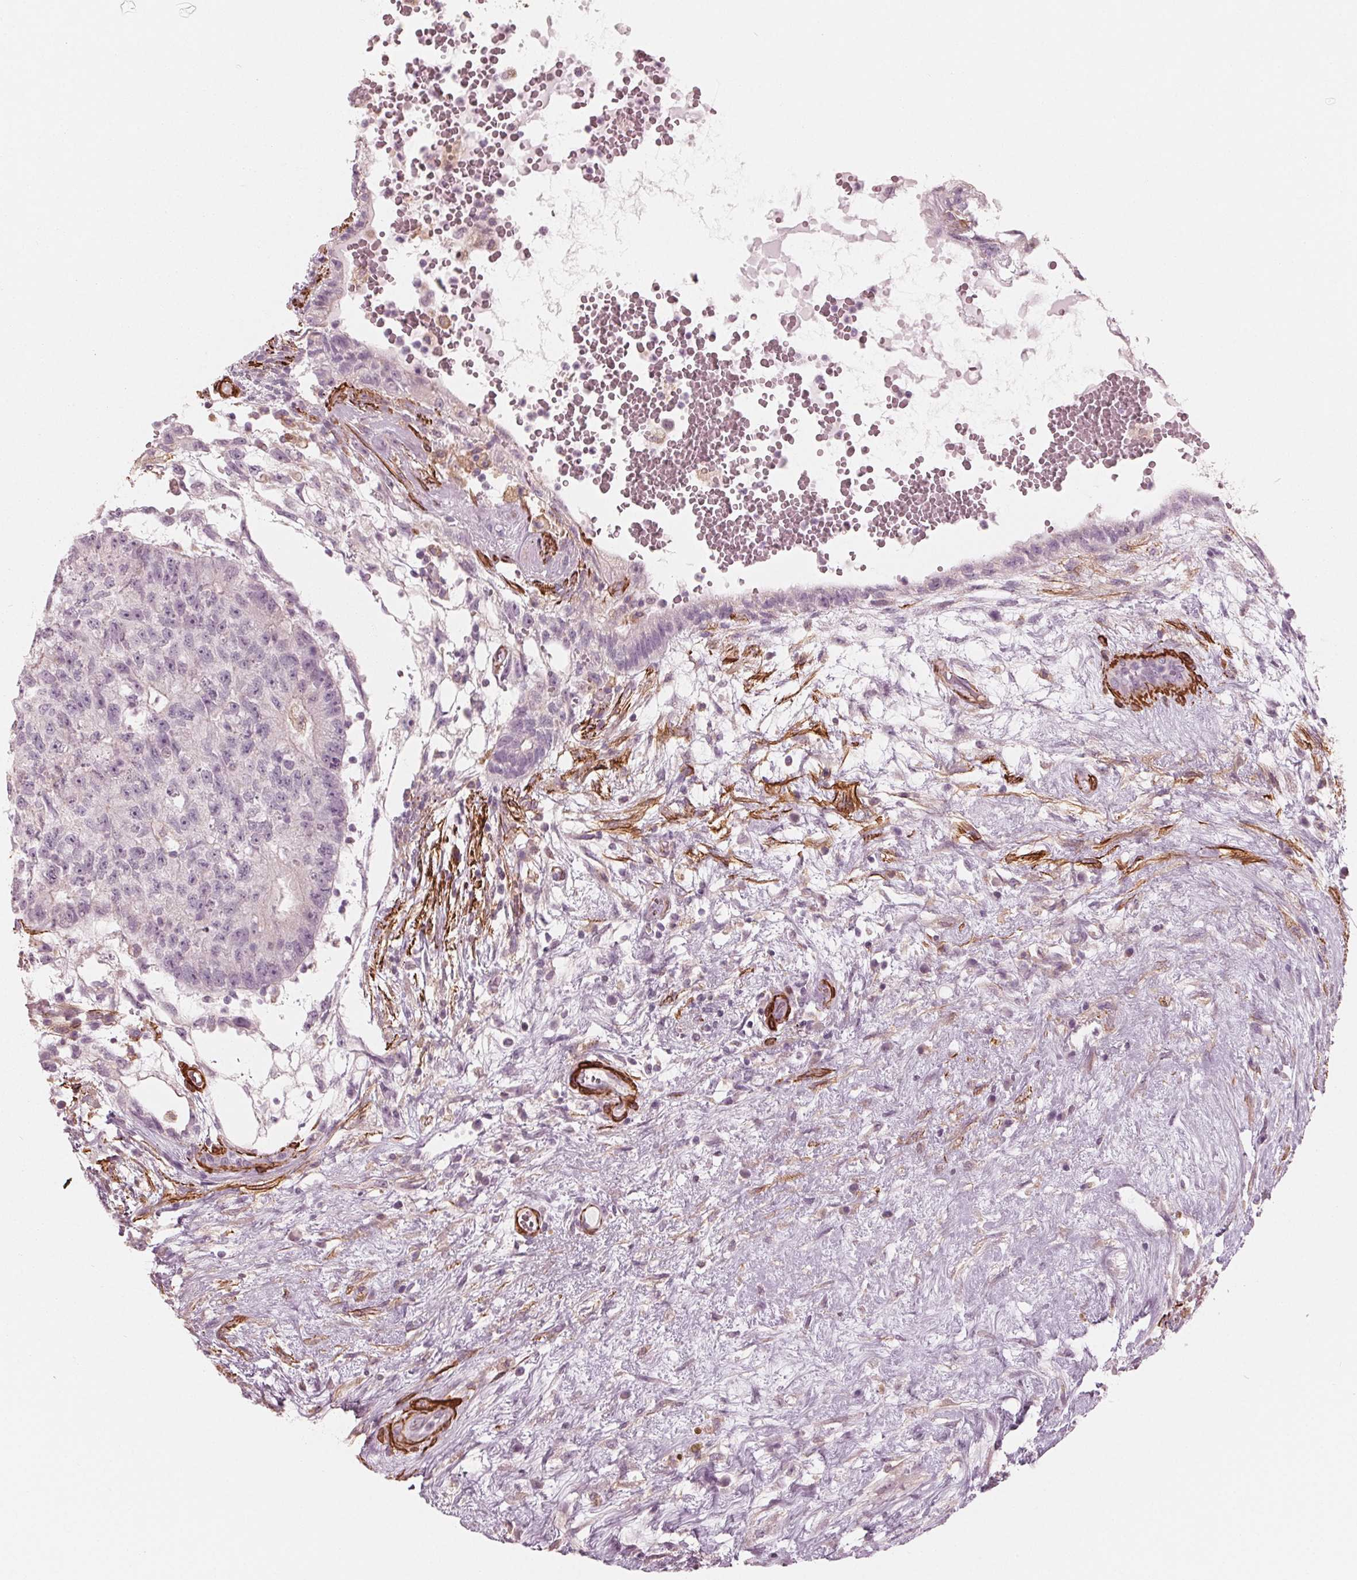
{"staining": {"intensity": "negative", "quantity": "none", "location": "none"}, "tissue": "testis cancer", "cell_type": "Tumor cells", "image_type": "cancer", "snomed": [{"axis": "morphology", "description": "Normal tissue, NOS"}, {"axis": "morphology", "description": "Carcinoma, Embryonal, NOS"}, {"axis": "topography", "description": "Testis"}], "caption": "The immunohistochemistry photomicrograph has no significant positivity in tumor cells of testis cancer tissue.", "gene": "MIER3", "patient": {"sex": "male", "age": 32}}